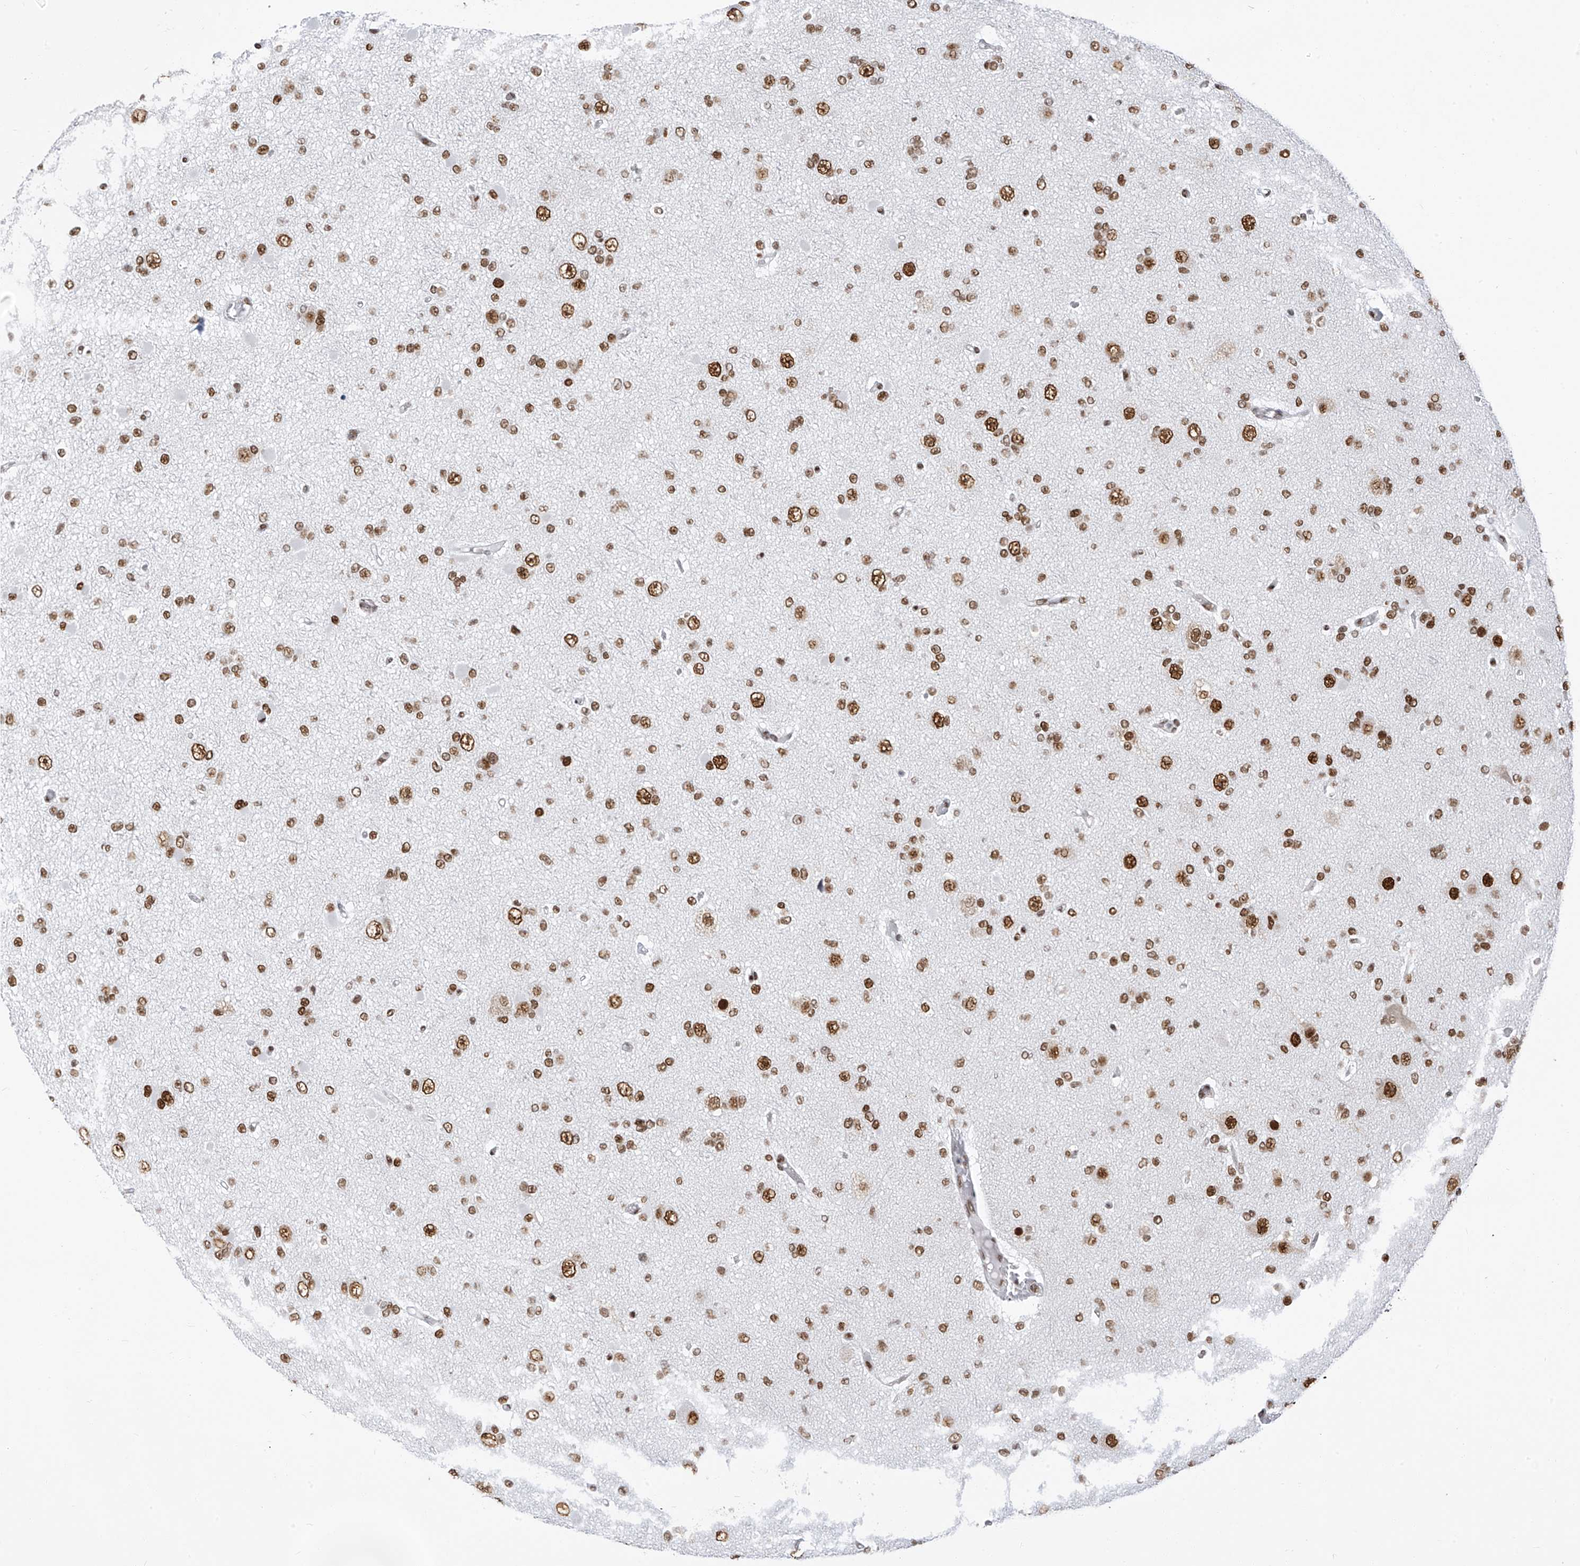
{"staining": {"intensity": "moderate", "quantity": ">75%", "location": "nuclear"}, "tissue": "glioma", "cell_type": "Tumor cells", "image_type": "cancer", "snomed": [{"axis": "morphology", "description": "Glioma, malignant, Low grade"}, {"axis": "topography", "description": "Brain"}], "caption": "Glioma tissue reveals moderate nuclear positivity in about >75% of tumor cells The protein of interest is shown in brown color, while the nuclei are stained blue.", "gene": "KHSRP", "patient": {"sex": "female", "age": 22}}